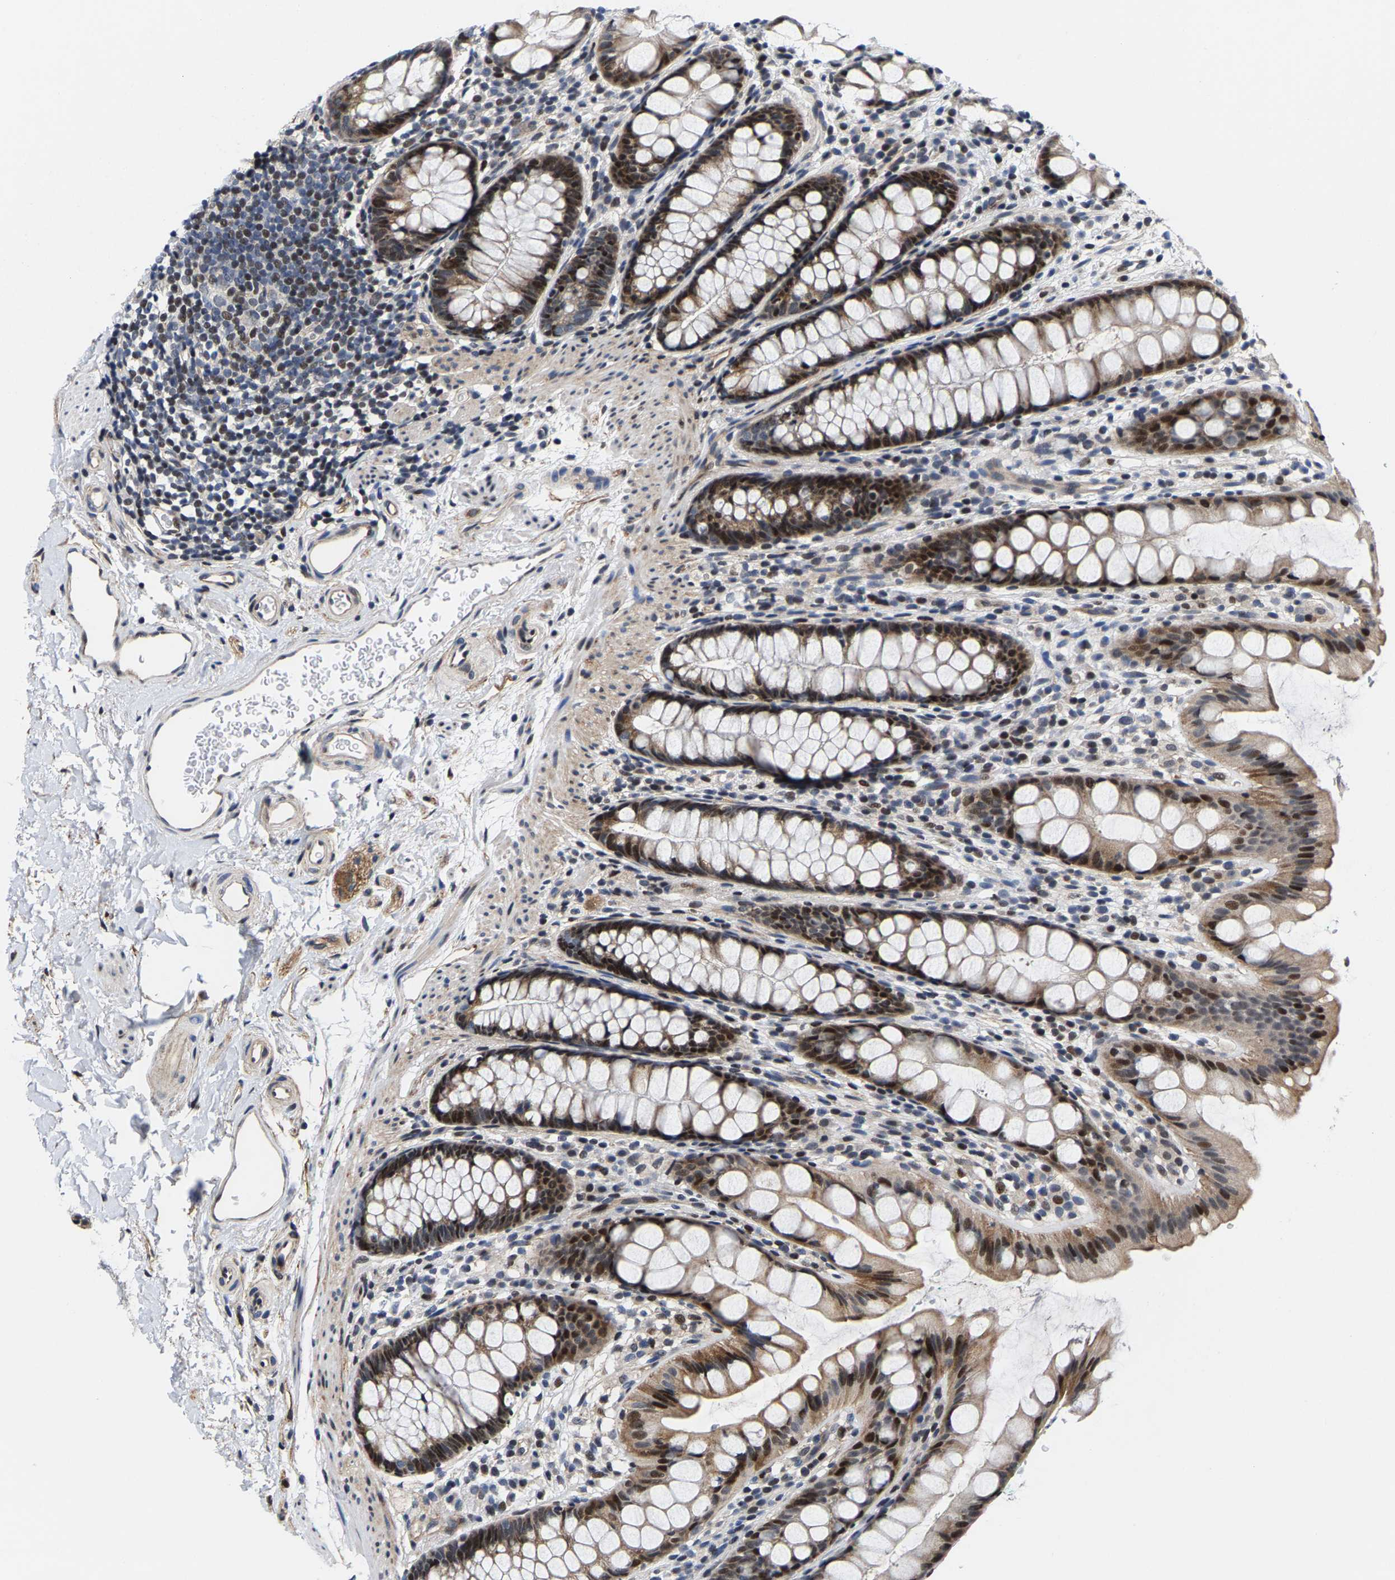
{"staining": {"intensity": "strong", "quantity": ">75%", "location": "cytoplasmic/membranous,nuclear"}, "tissue": "rectum", "cell_type": "Glandular cells", "image_type": "normal", "snomed": [{"axis": "morphology", "description": "Normal tissue, NOS"}, {"axis": "topography", "description": "Rectum"}], "caption": "Rectum was stained to show a protein in brown. There is high levels of strong cytoplasmic/membranous,nuclear expression in approximately >75% of glandular cells. The staining was performed using DAB (3,3'-diaminobenzidine) to visualize the protein expression in brown, while the nuclei were stained in blue with hematoxylin (Magnification: 20x).", "gene": "GTPBP10", "patient": {"sex": "female", "age": 65}}